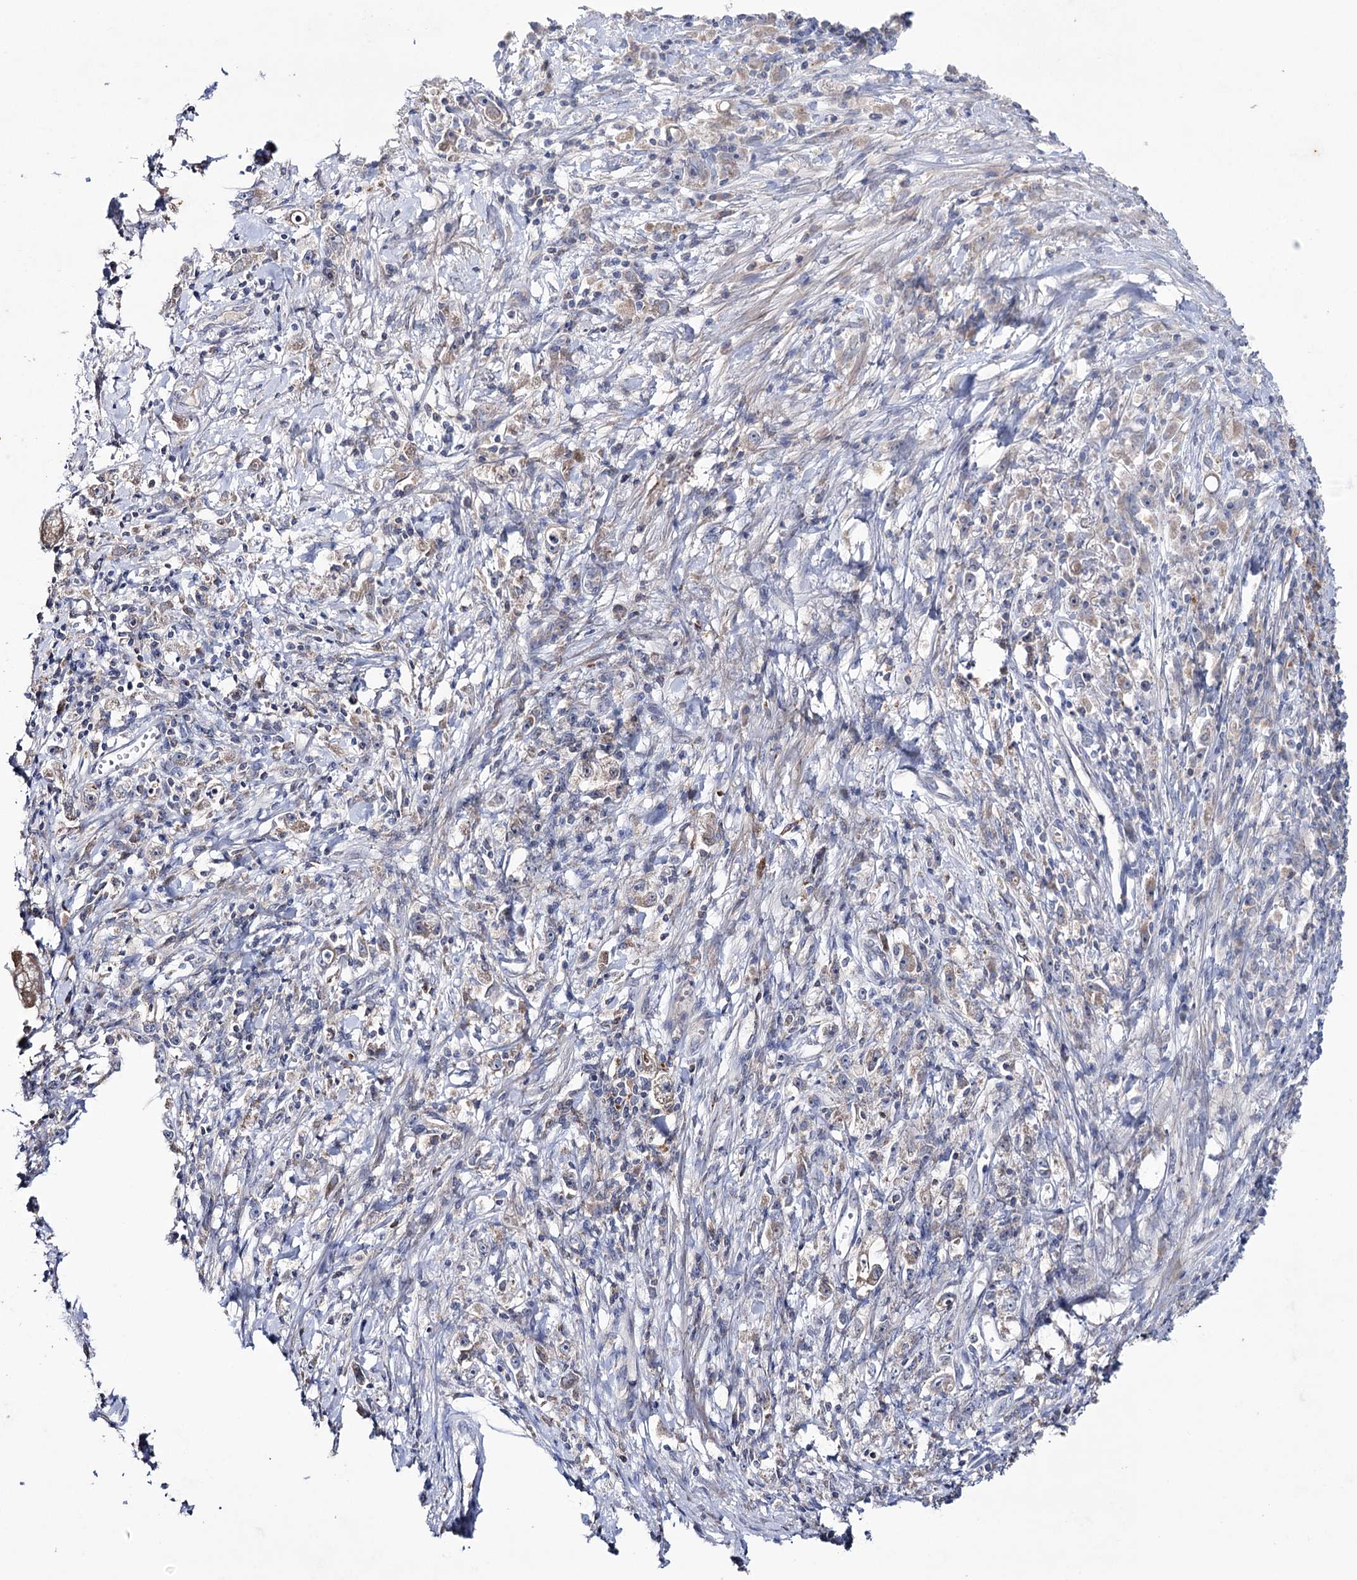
{"staining": {"intensity": "weak", "quantity": "25%-75%", "location": "cytoplasmic/membranous"}, "tissue": "stomach cancer", "cell_type": "Tumor cells", "image_type": "cancer", "snomed": [{"axis": "morphology", "description": "Adenocarcinoma, NOS"}, {"axis": "topography", "description": "Stomach"}], "caption": "The image exhibits a brown stain indicating the presence of a protein in the cytoplasmic/membranous of tumor cells in stomach cancer (adenocarcinoma). The staining was performed using DAB, with brown indicating positive protein expression. Nuclei are stained blue with hematoxylin.", "gene": "MTCH2", "patient": {"sex": "female", "age": 59}}